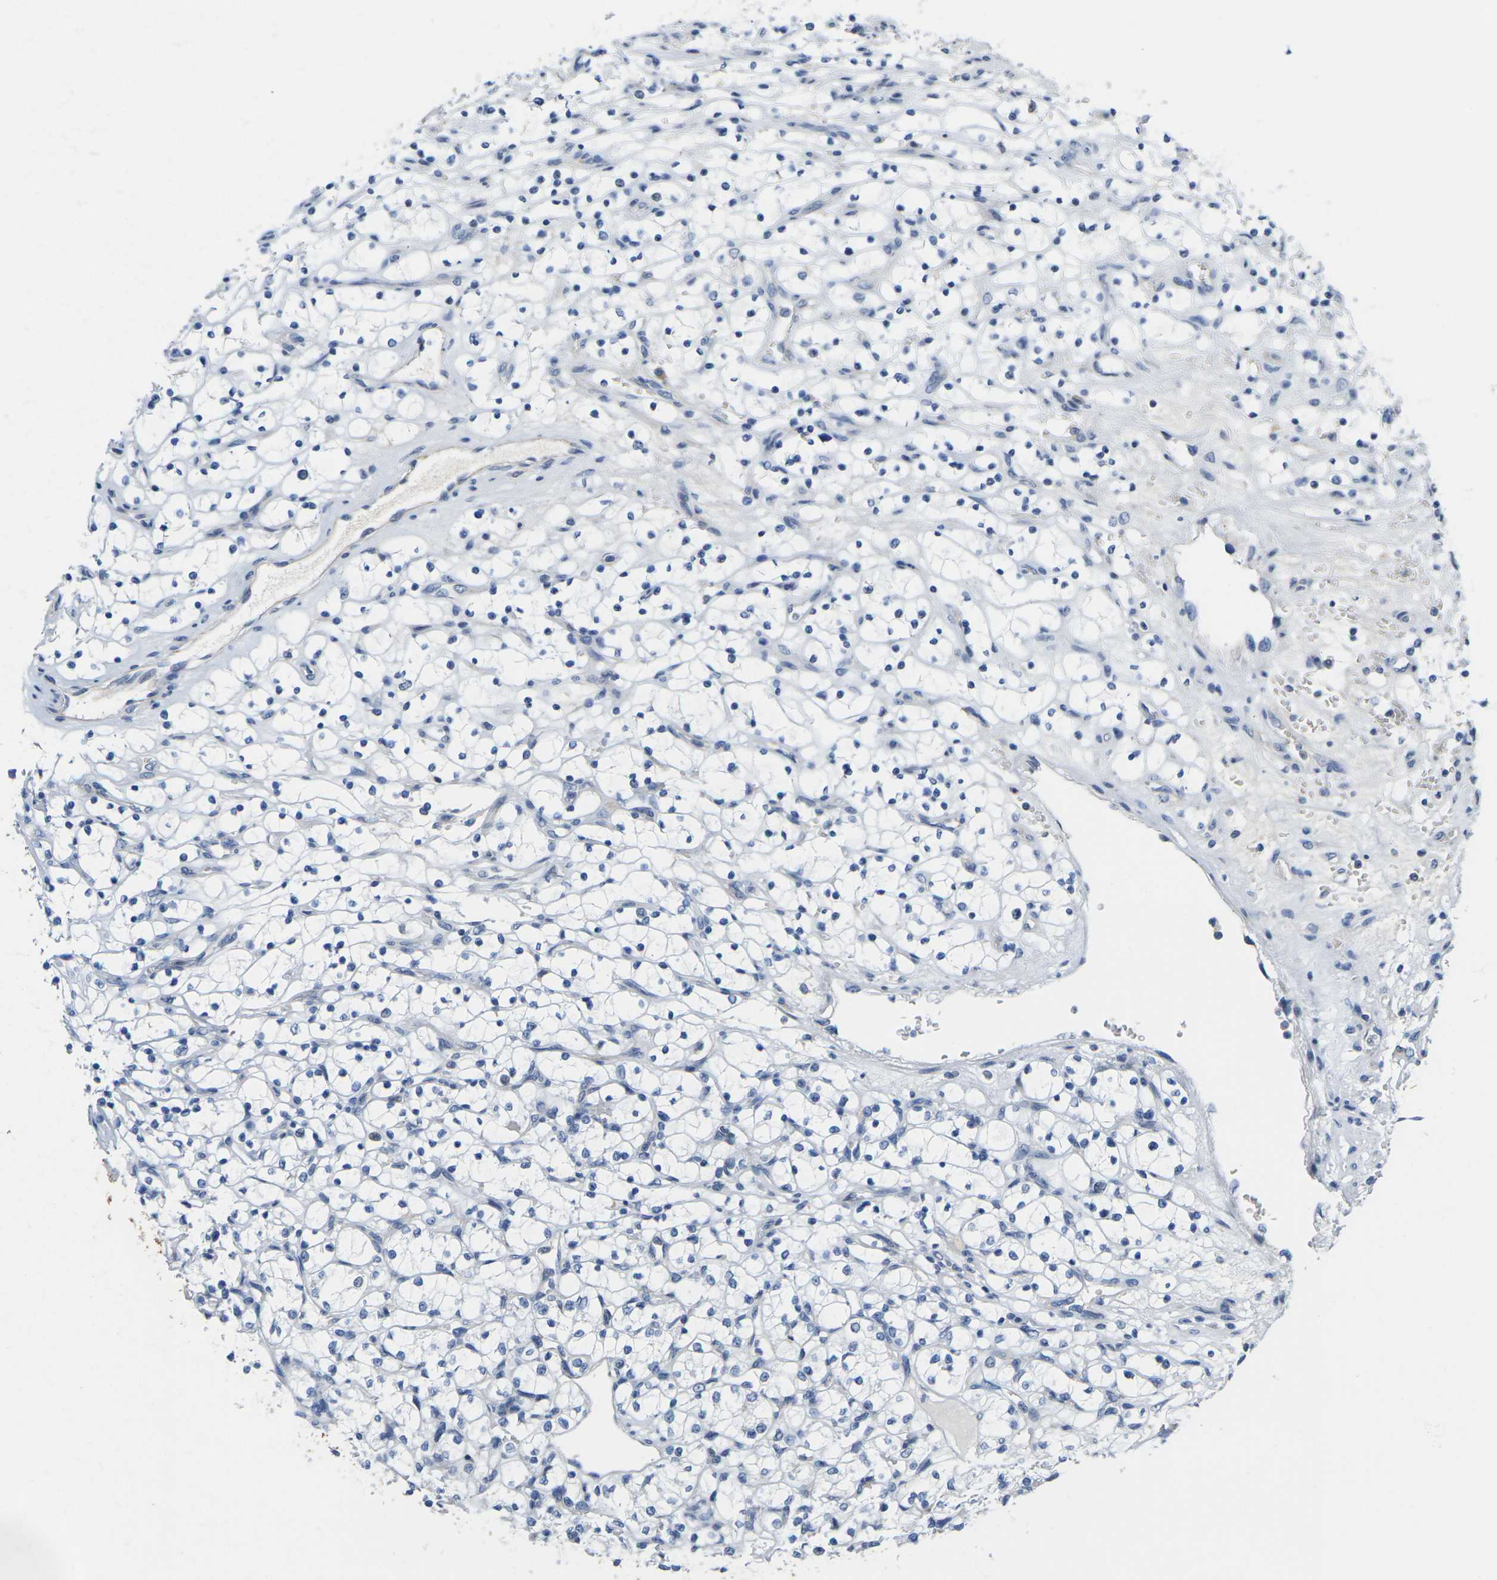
{"staining": {"intensity": "negative", "quantity": "none", "location": "none"}, "tissue": "renal cancer", "cell_type": "Tumor cells", "image_type": "cancer", "snomed": [{"axis": "morphology", "description": "Adenocarcinoma, NOS"}, {"axis": "topography", "description": "Kidney"}], "caption": "This is a image of IHC staining of renal adenocarcinoma, which shows no expression in tumor cells.", "gene": "OTOF", "patient": {"sex": "female", "age": 69}}